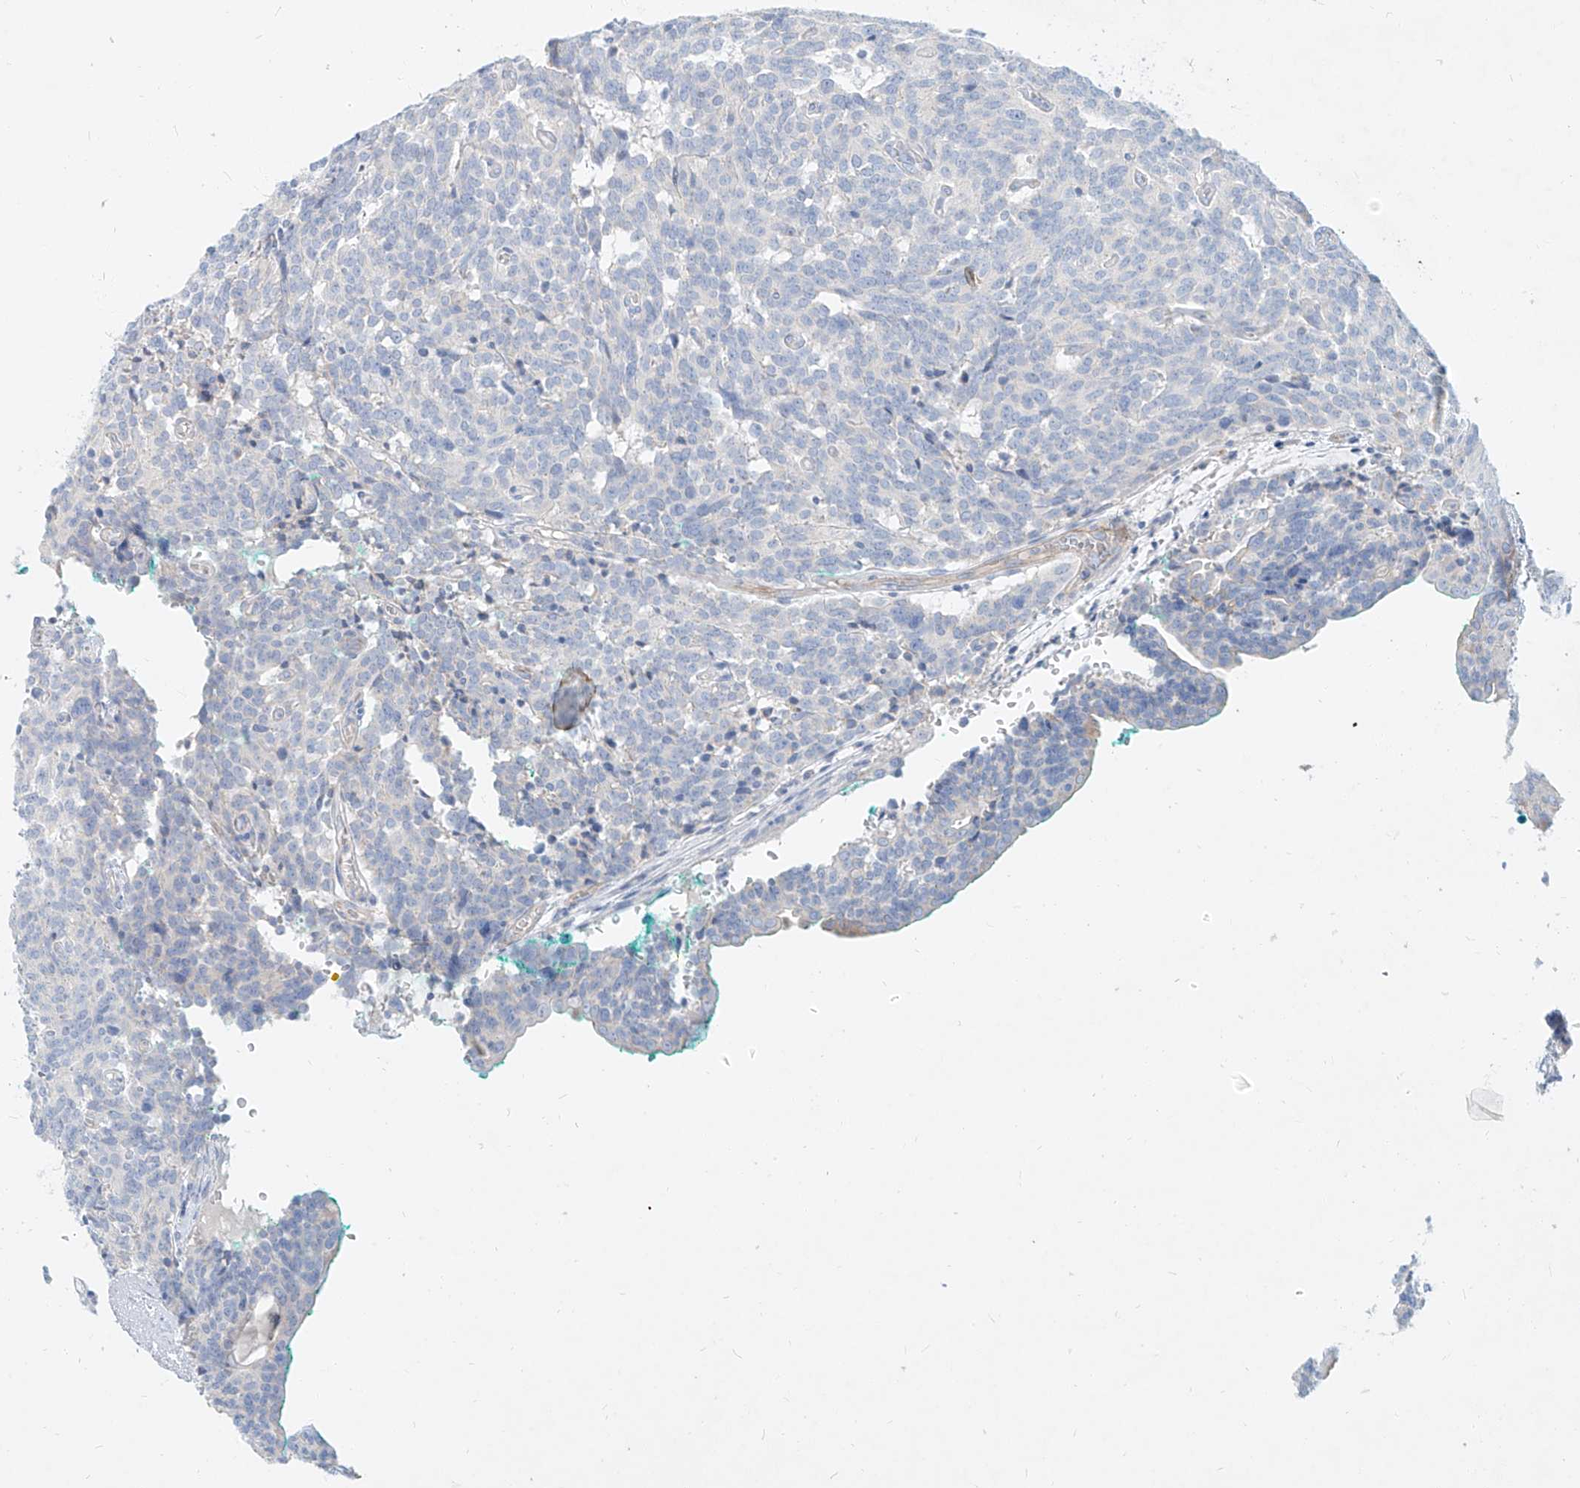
{"staining": {"intensity": "negative", "quantity": "none", "location": "none"}, "tissue": "carcinoid", "cell_type": "Tumor cells", "image_type": "cancer", "snomed": [{"axis": "morphology", "description": "Carcinoid, malignant, NOS"}, {"axis": "topography", "description": "Lung"}], "caption": "This is an IHC histopathology image of human carcinoid. There is no expression in tumor cells.", "gene": "AJM1", "patient": {"sex": "female", "age": 46}}